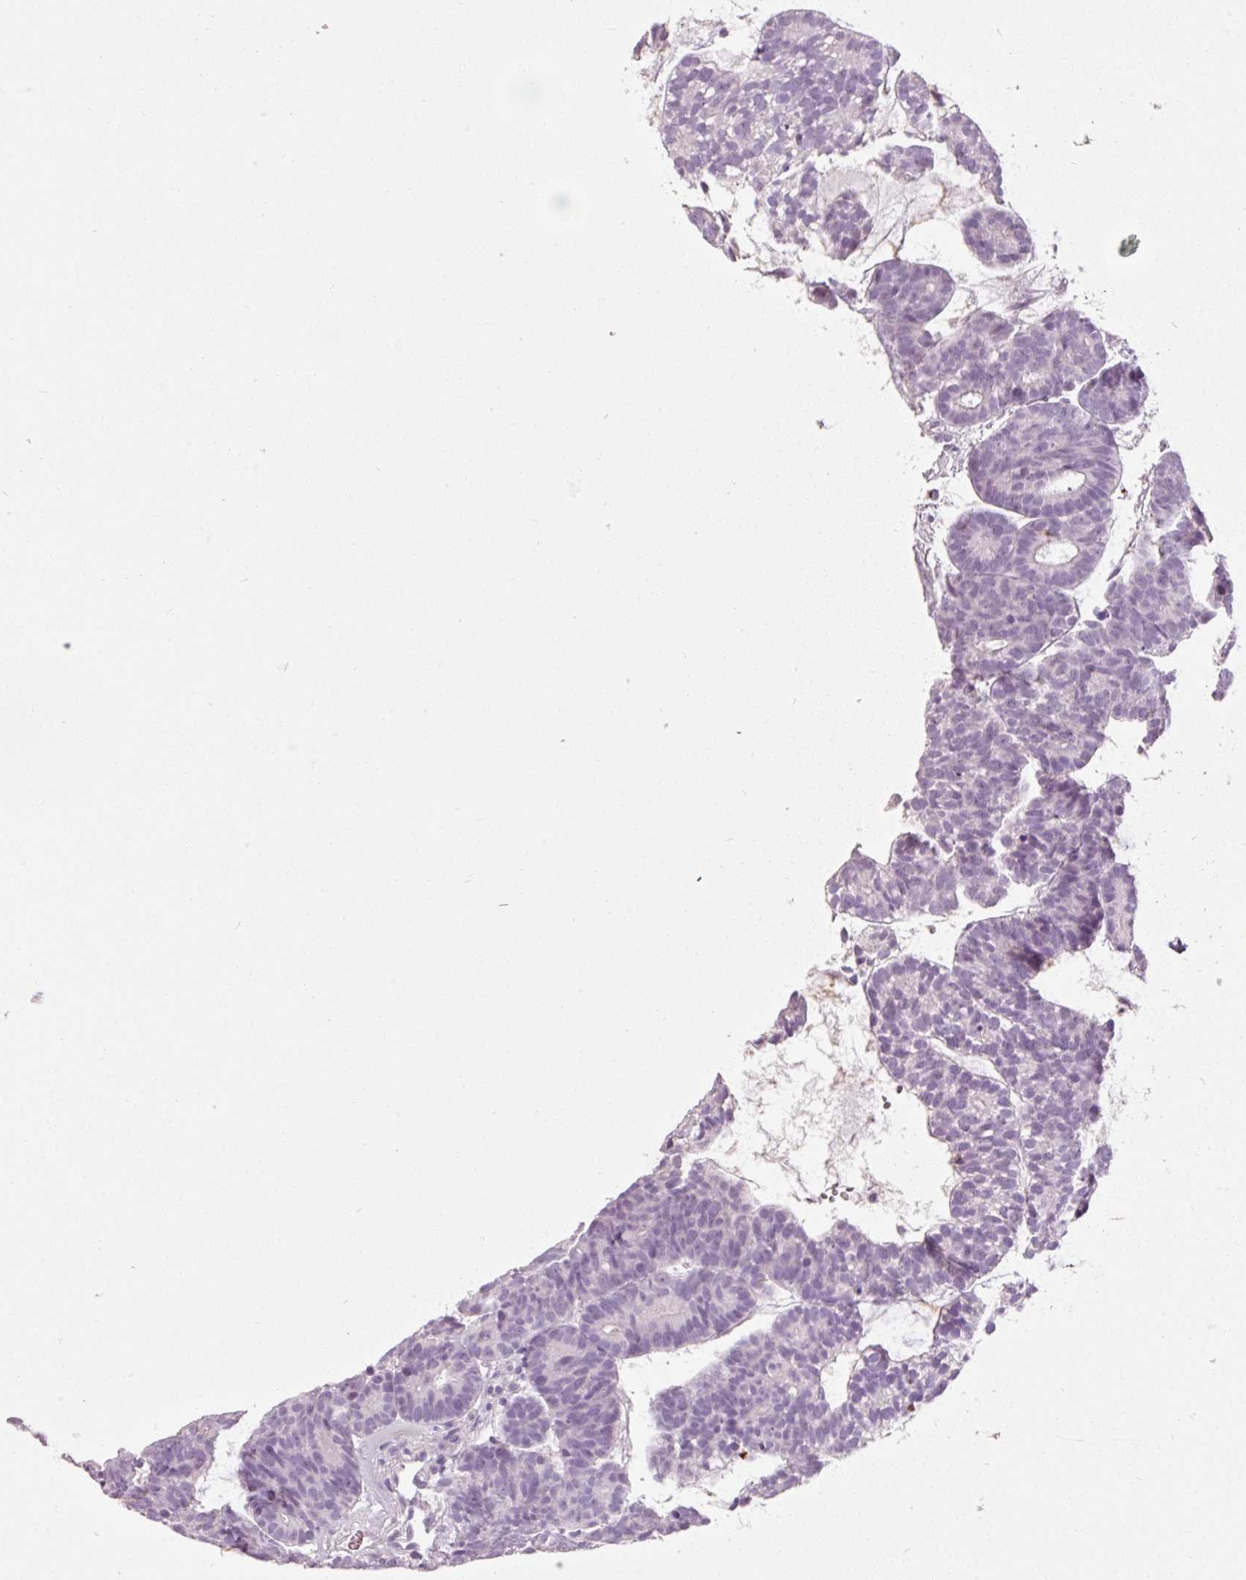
{"staining": {"intensity": "negative", "quantity": "none", "location": "none"}, "tissue": "head and neck cancer", "cell_type": "Tumor cells", "image_type": "cancer", "snomed": [{"axis": "morphology", "description": "Adenocarcinoma, NOS"}, {"axis": "topography", "description": "Head-Neck"}], "caption": "DAB immunohistochemical staining of human adenocarcinoma (head and neck) demonstrates no significant positivity in tumor cells.", "gene": "MUC5AC", "patient": {"sex": "female", "age": 81}}